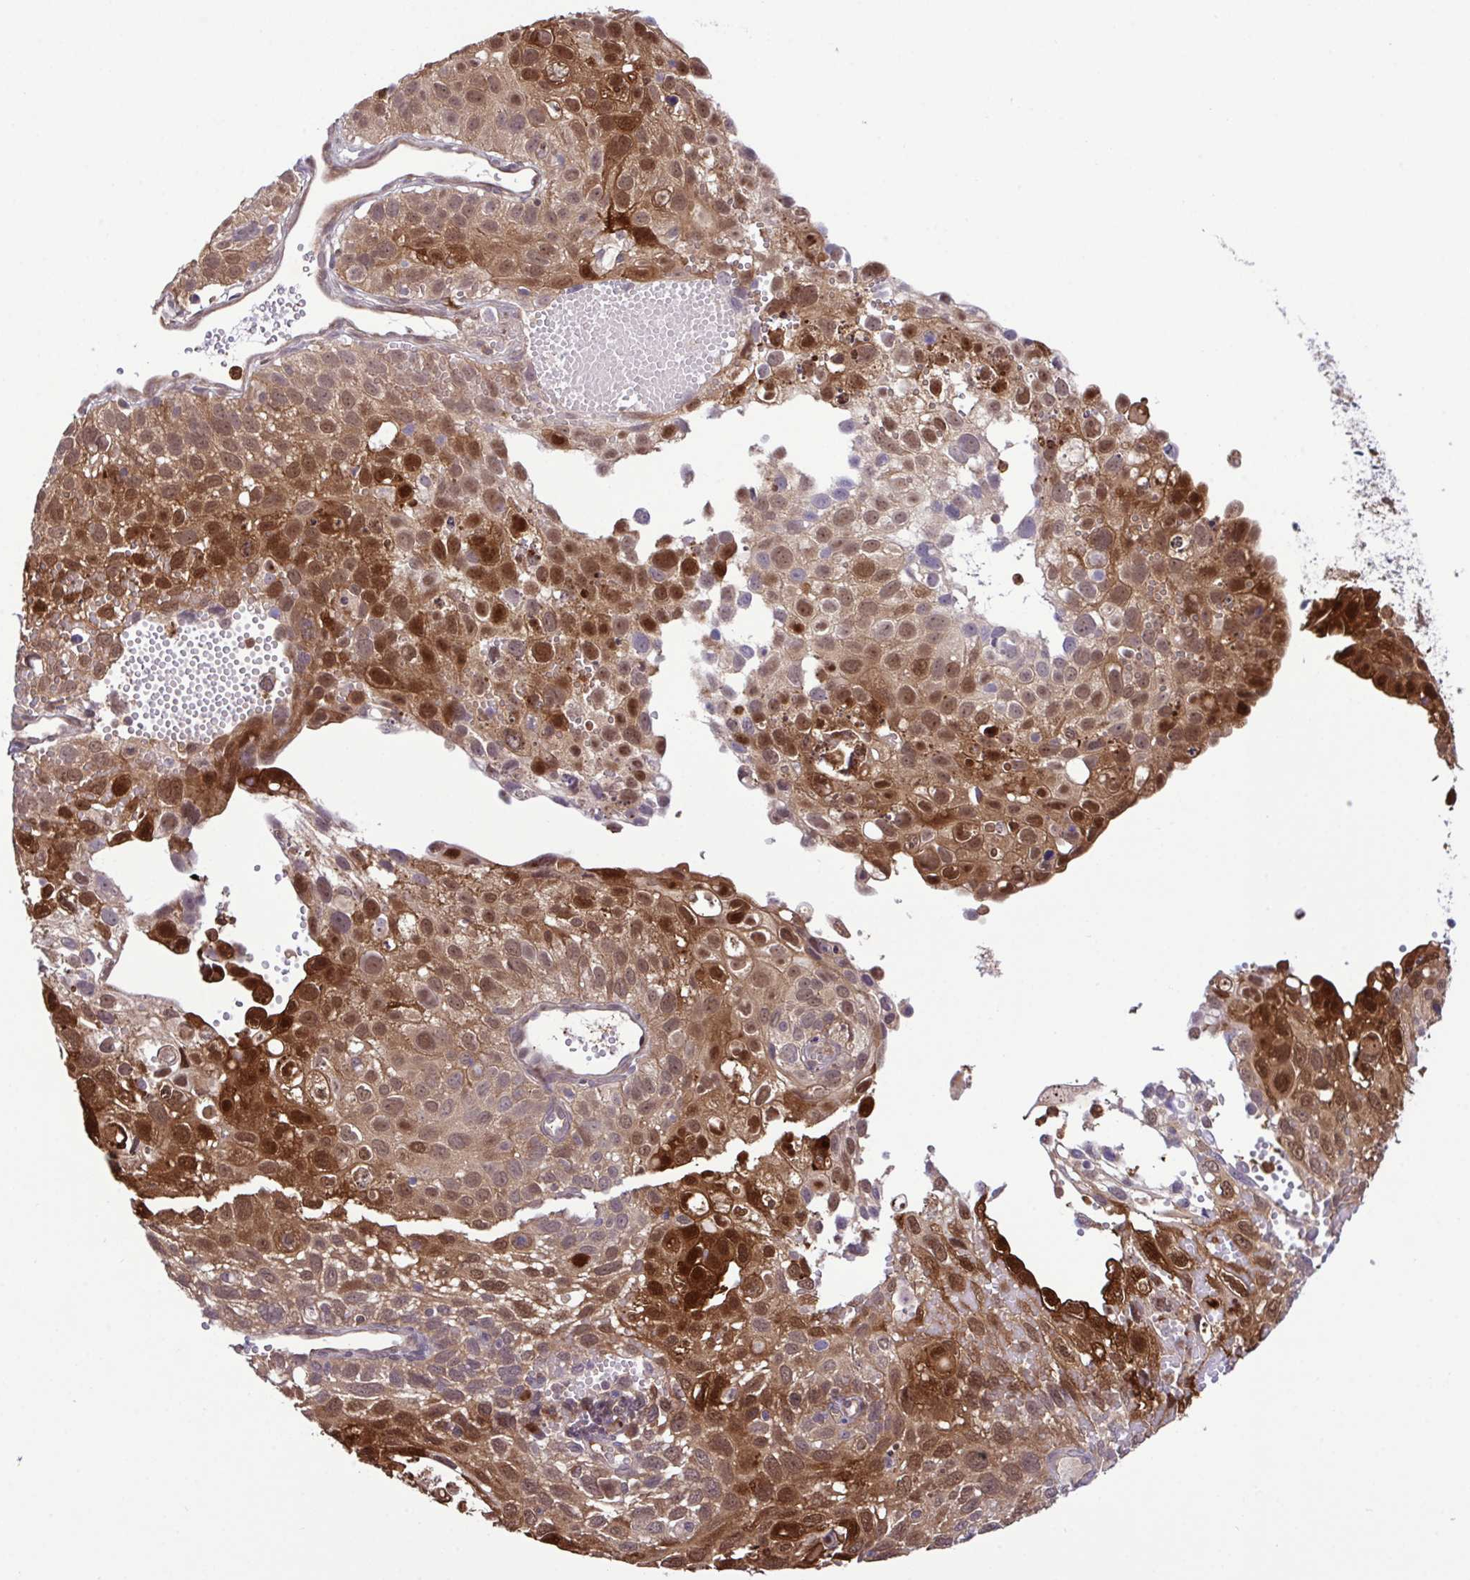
{"staining": {"intensity": "strong", "quantity": ">75%", "location": "cytoplasmic/membranous,nuclear"}, "tissue": "cervical cancer", "cell_type": "Tumor cells", "image_type": "cancer", "snomed": [{"axis": "morphology", "description": "Squamous cell carcinoma, NOS"}, {"axis": "topography", "description": "Cervix"}], "caption": "Immunohistochemical staining of cervical cancer demonstrates high levels of strong cytoplasmic/membranous and nuclear staining in approximately >75% of tumor cells.", "gene": "CMPK1", "patient": {"sex": "female", "age": 70}}